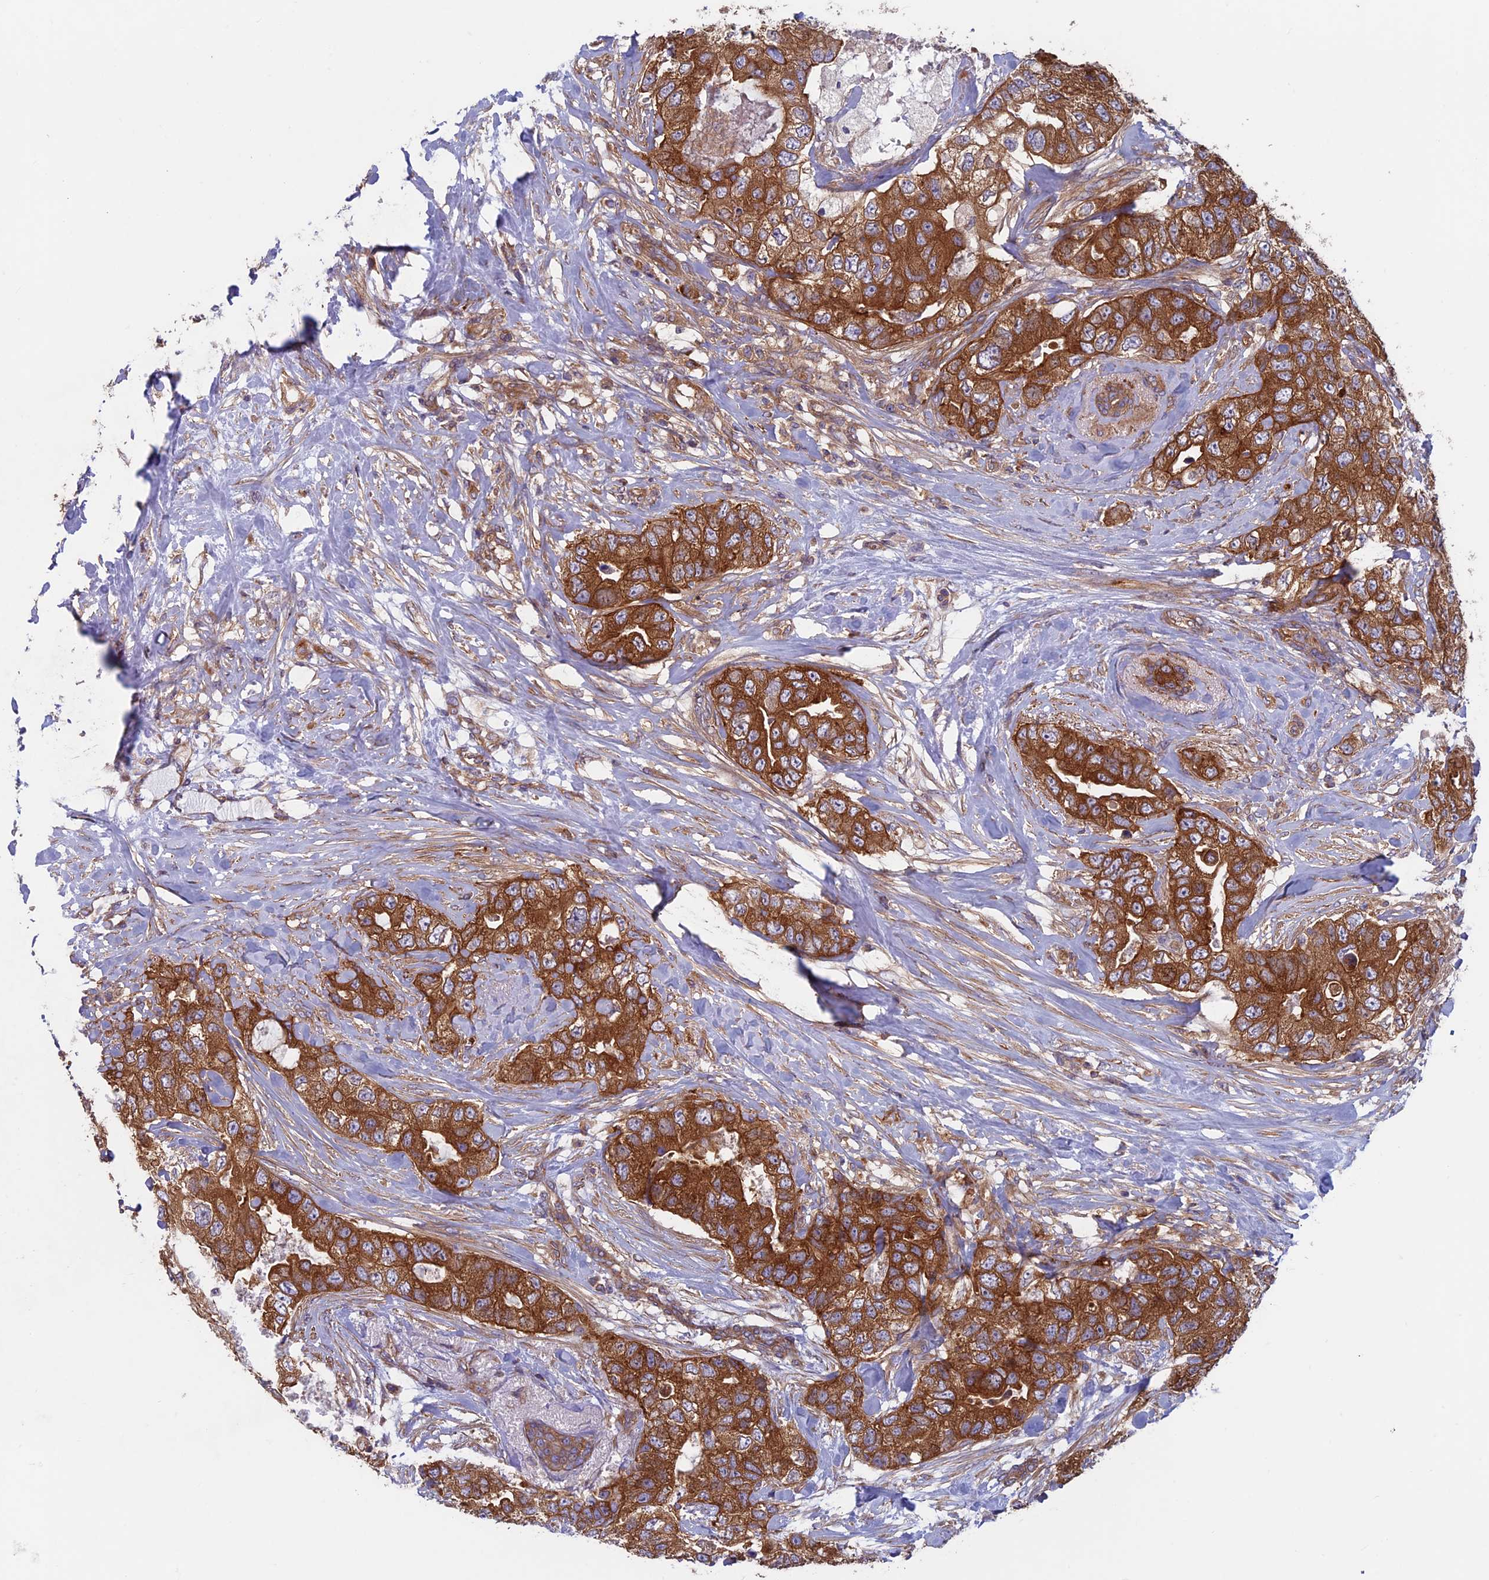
{"staining": {"intensity": "strong", "quantity": ">75%", "location": "cytoplasmic/membranous"}, "tissue": "breast cancer", "cell_type": "Tumor cells", "image_type": "cancer", "snomed": [{"axis": "morphology", "description": "Duct carcinoma"}, {"axis": "topography", "description": "Breast"}], "caption": "A histopathology image of human breast cancer stained for a protein exhibits strong cytoplasmic/membranous brown staining in tumor cells.", "gene": "DNM1L", "patient": {"sex": "female", "age": 62}}